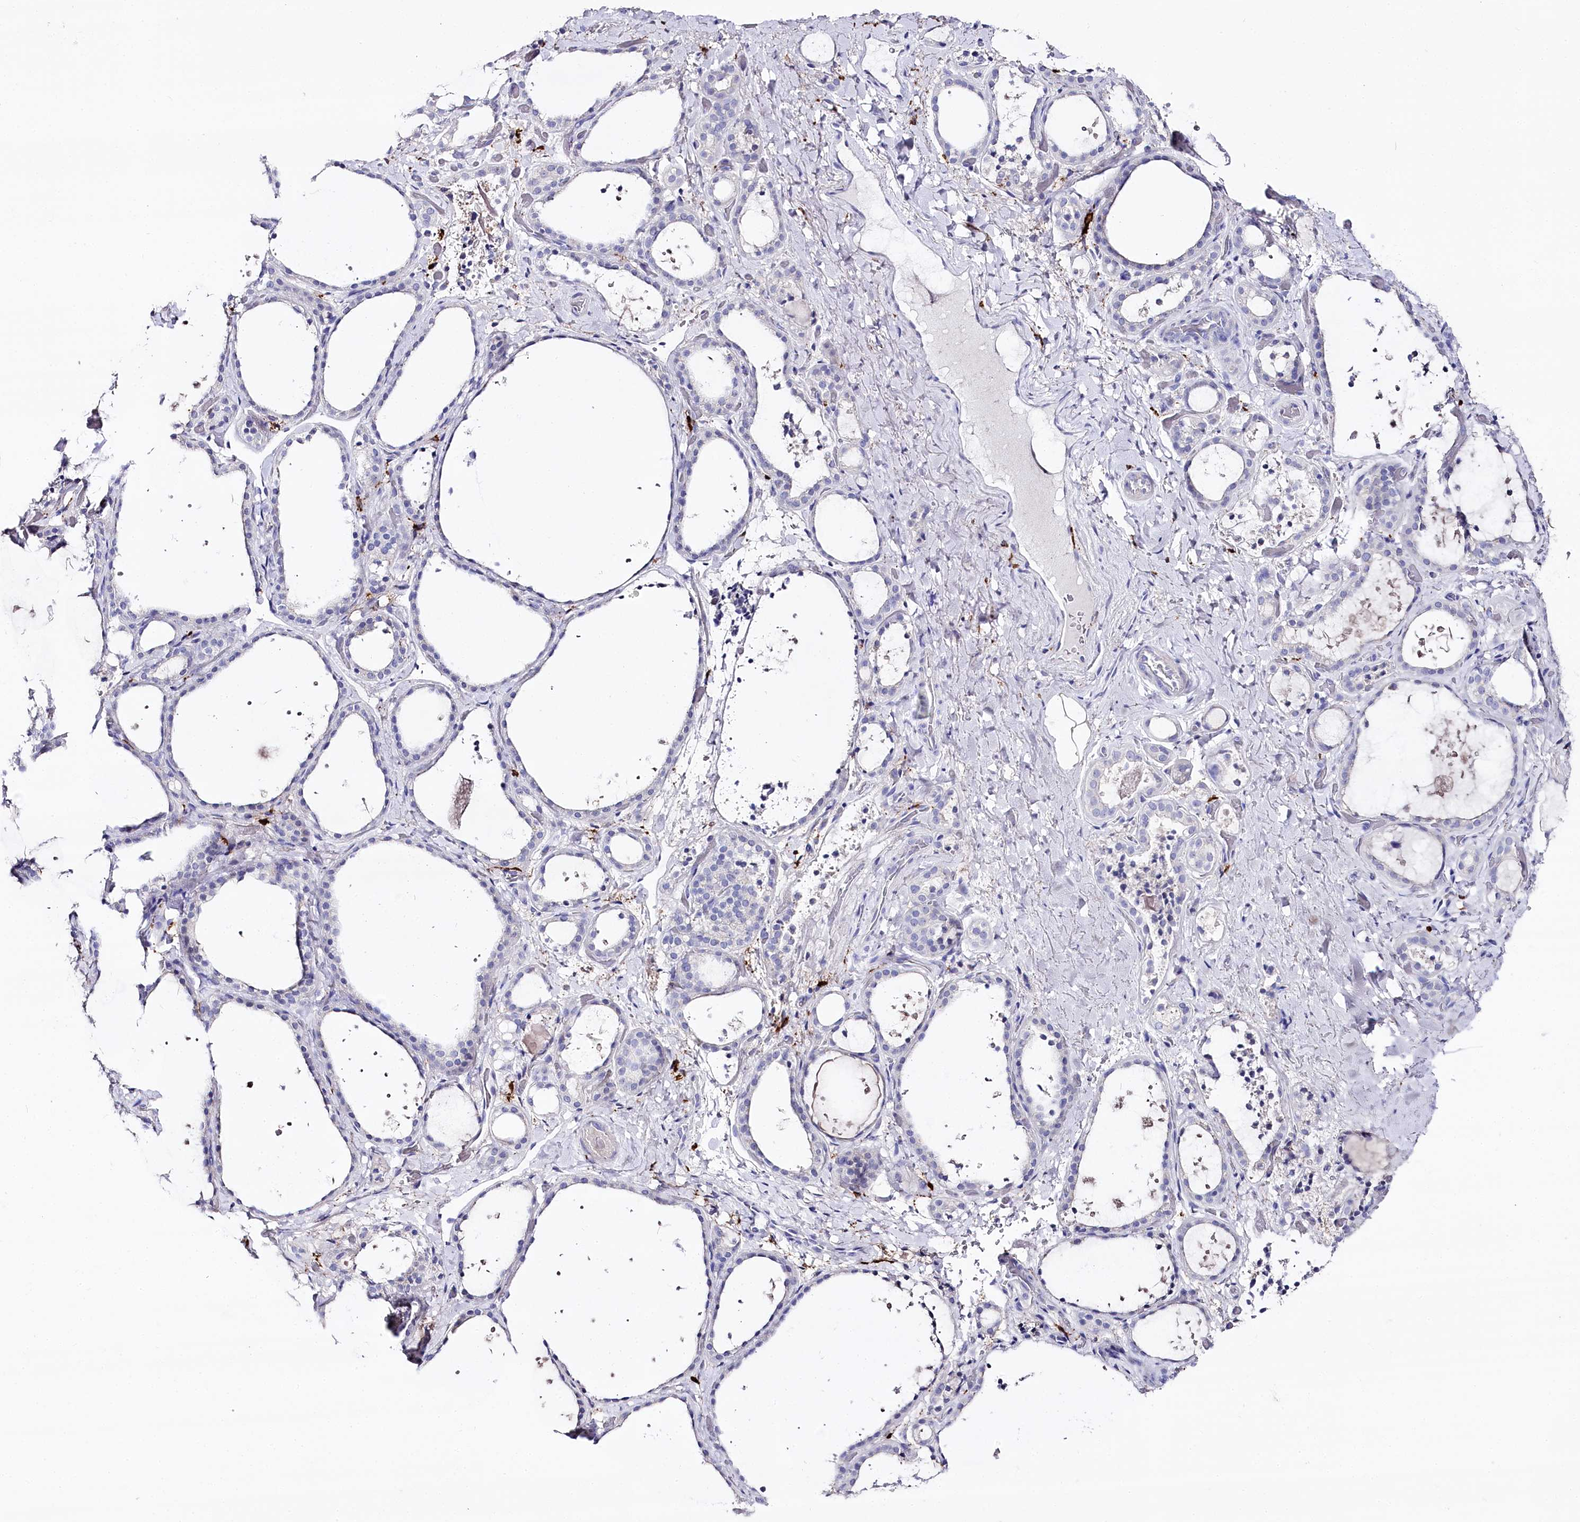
{"staining": {"intensity": "negative", "quantity": "none", "location": "none"}, "tissue": "thyroid gland", "cell_type": "Glandular cells", "image_type": "normal", "snomed": [{"axis": "morphology", "description": "Normal tissue, NOS"}, {"axis": "topography", "description": "Thyroid gland"}], "caption": "DAB immunohistochemical staining of unremarkable thyroid gland displays no significant expression in glandular cells.", "gene": "CLEC4M", "patient": {"sex": "female", "age": 44}}